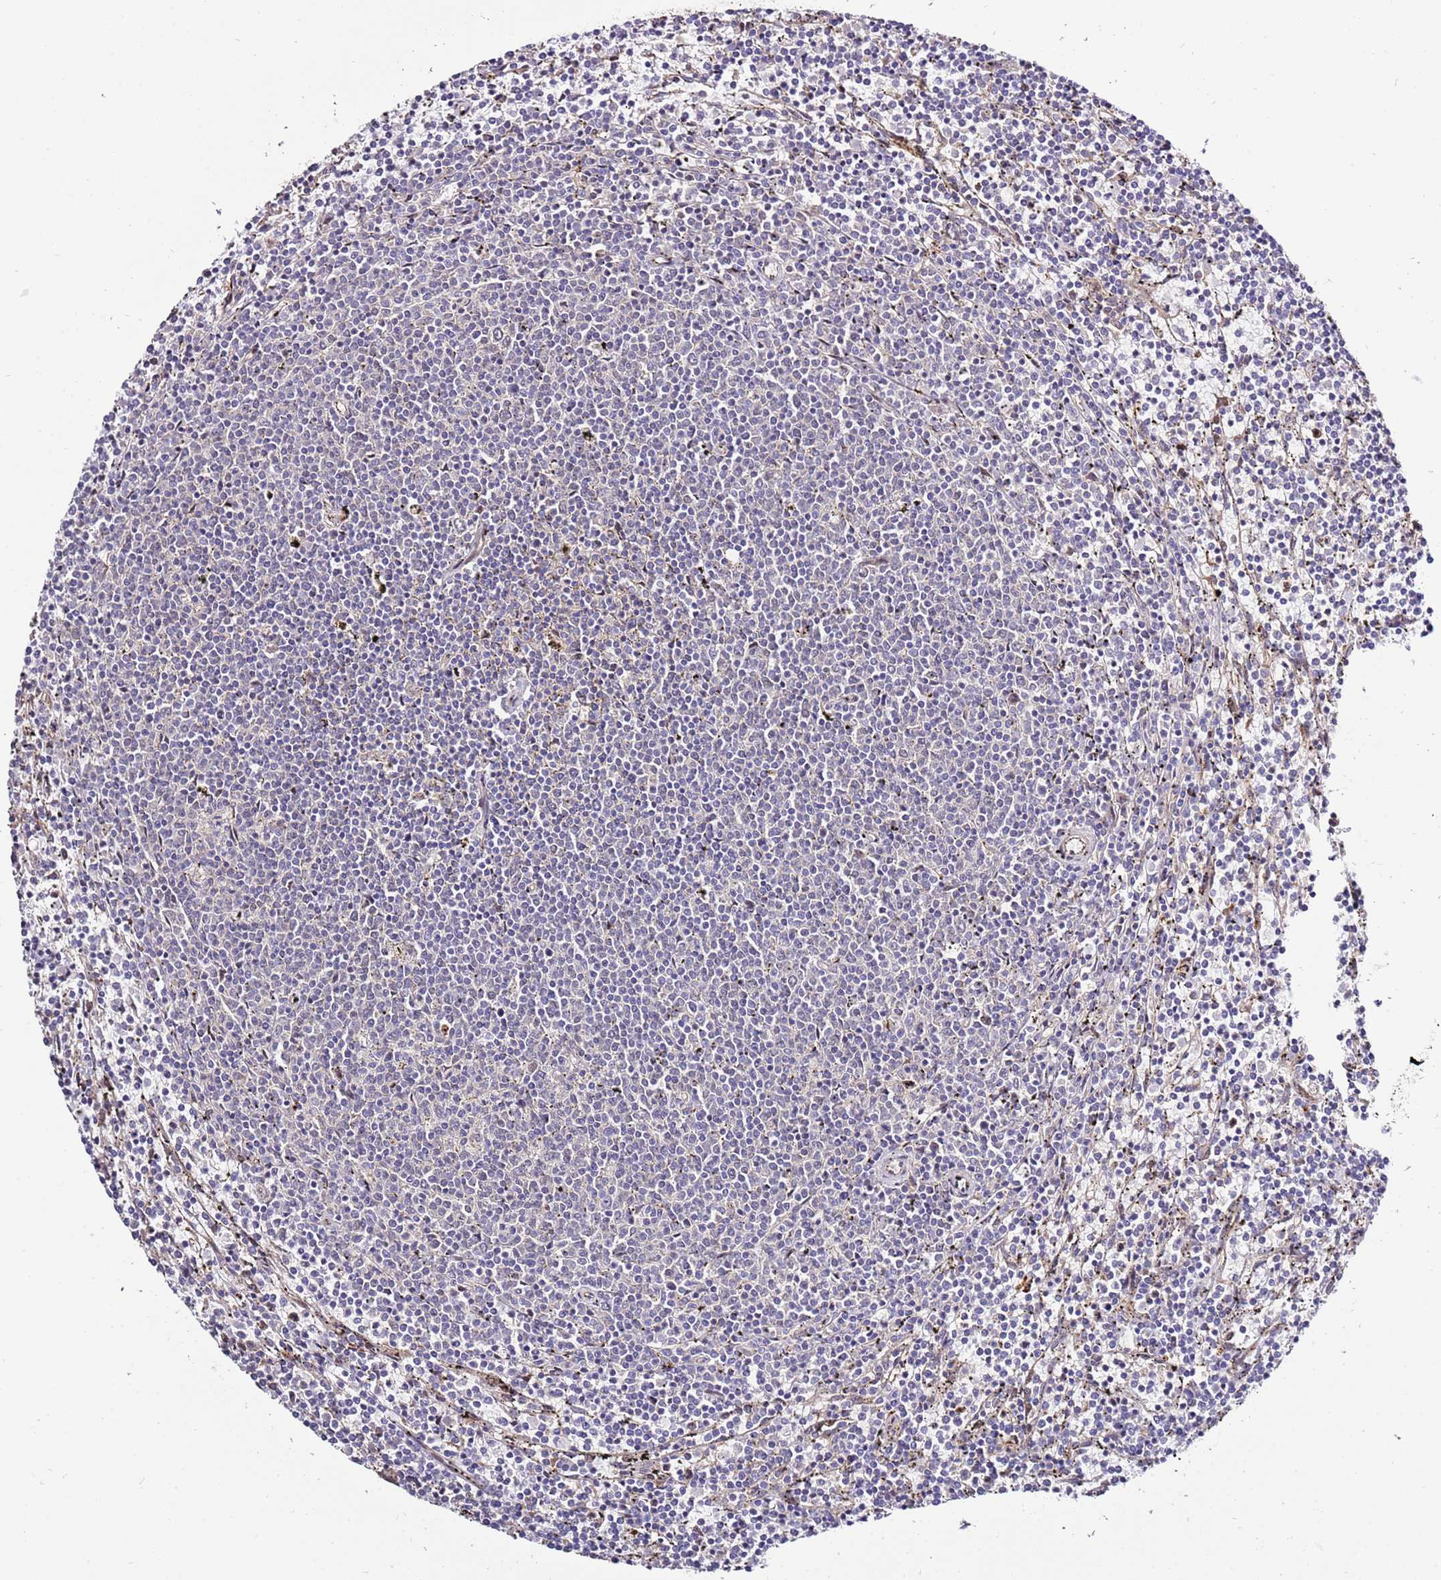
{"staining": {"intensity": "negative", "quantity": "none", "location": "none"}, "tissue": "lymphoma", "cell_type": "Tumor cells", "image_type": "cancer", "snomed": [{"axis": "morphology", "description": "Malignant lymphoma, non-Hodgkin's type, Low grade"}, {"axis": "topography", "description": "Spleen"}], "caption": "Tumor cells are negative for protein expression in human low-grade malignant lymphoma, non-Hodgkin's type.", "gene": "PVRIG", "patient": {"sex": "female", "age": 50}}